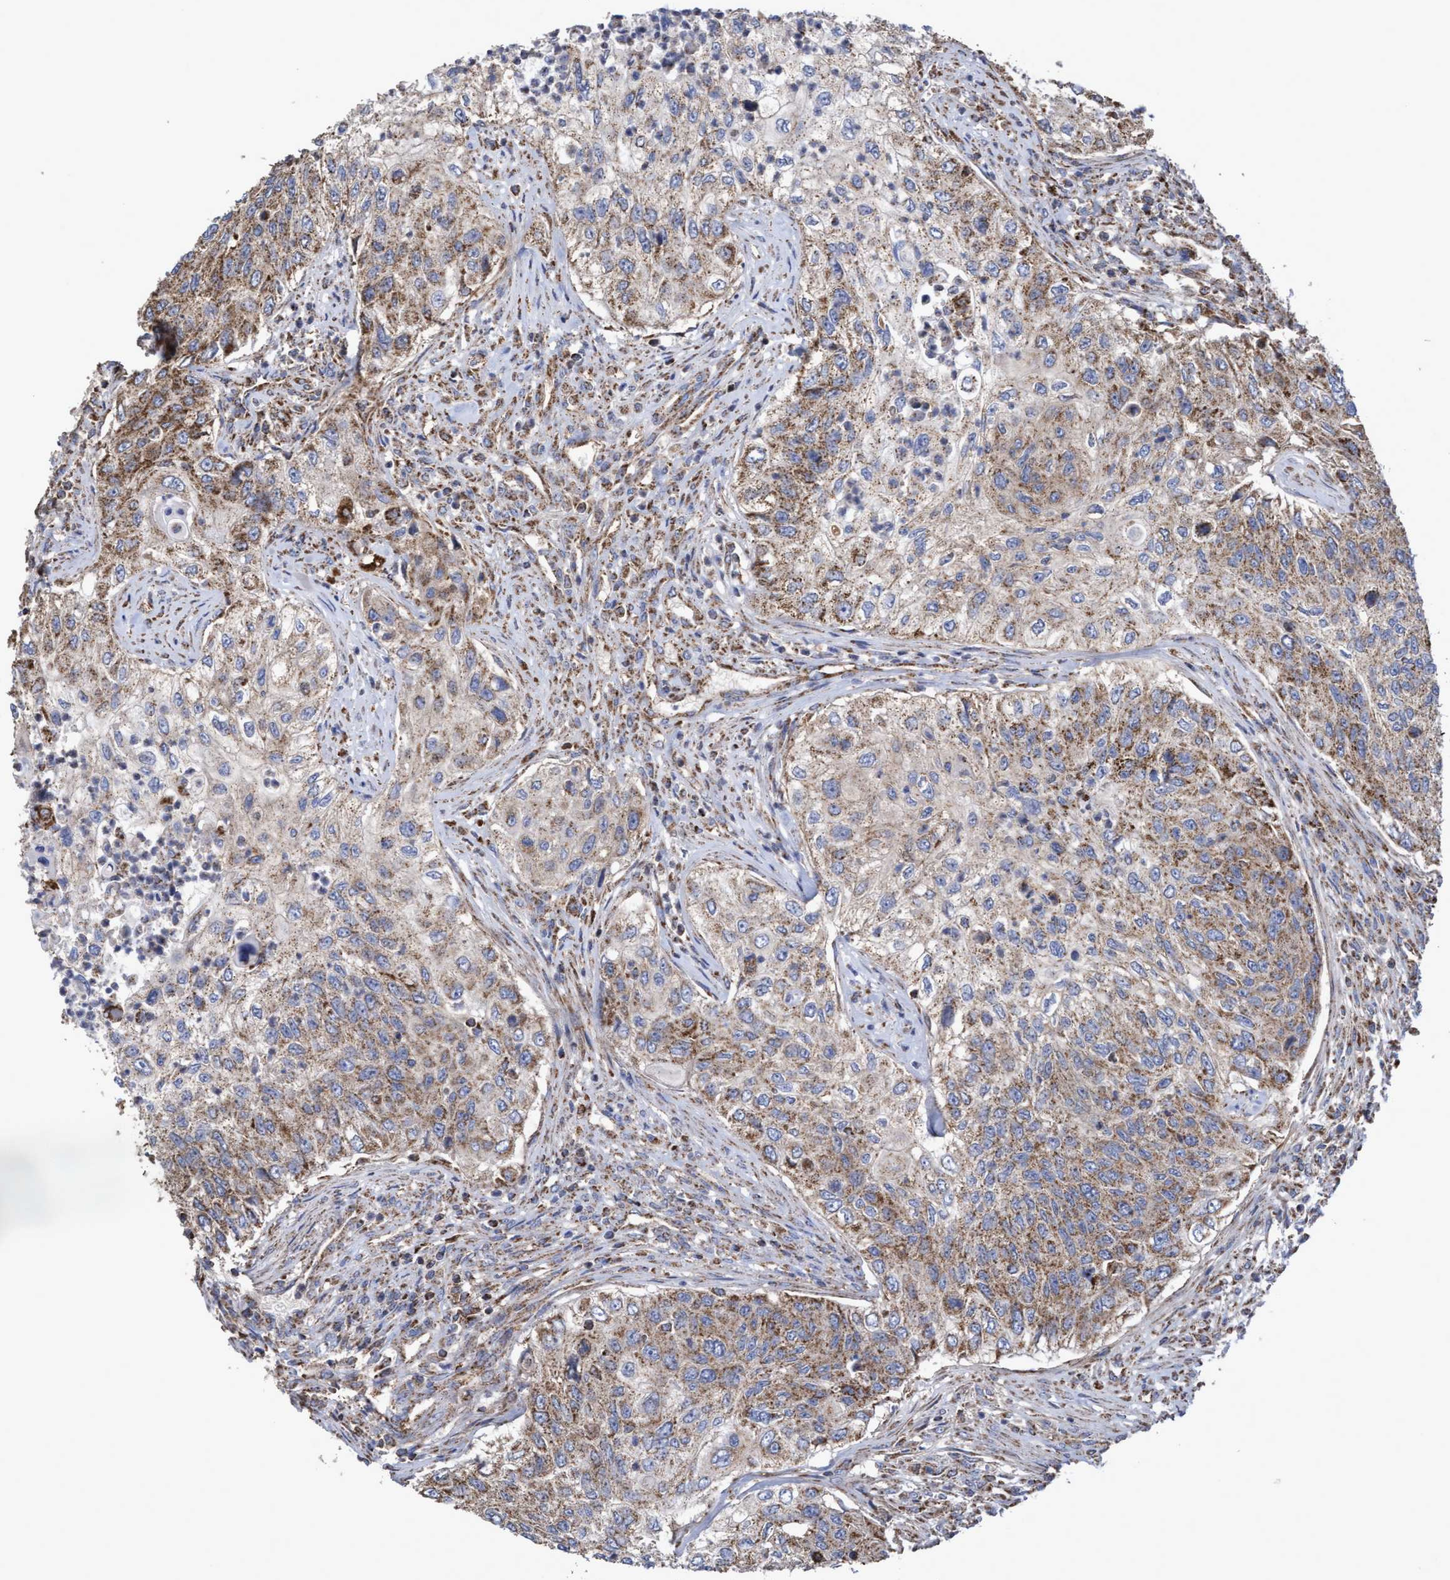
{"staining": {"intensity": "moderate", "quantity": ">75%", "location": "cytoplasmic/membranous"}, "tissue": "urothelial cancer", "cell_type": "Tumor cells", "image_type": "cancer", "snomed": [{"axis": "morphology", "description": "Urothelial carcinoma, High grade"}, {"axis": "topography", "description": "Urinary bladder"}], "caption": "Protein expression analysis of human high-grade urothelial carcinoma reveals moderate cytoplasmic/membranous expression in about >75% of tumor cells. (Brightfield microscopy of DAB IHC at high magnification).", "gene": "COBL", "patient": {"sex": "female", "age": 60}}